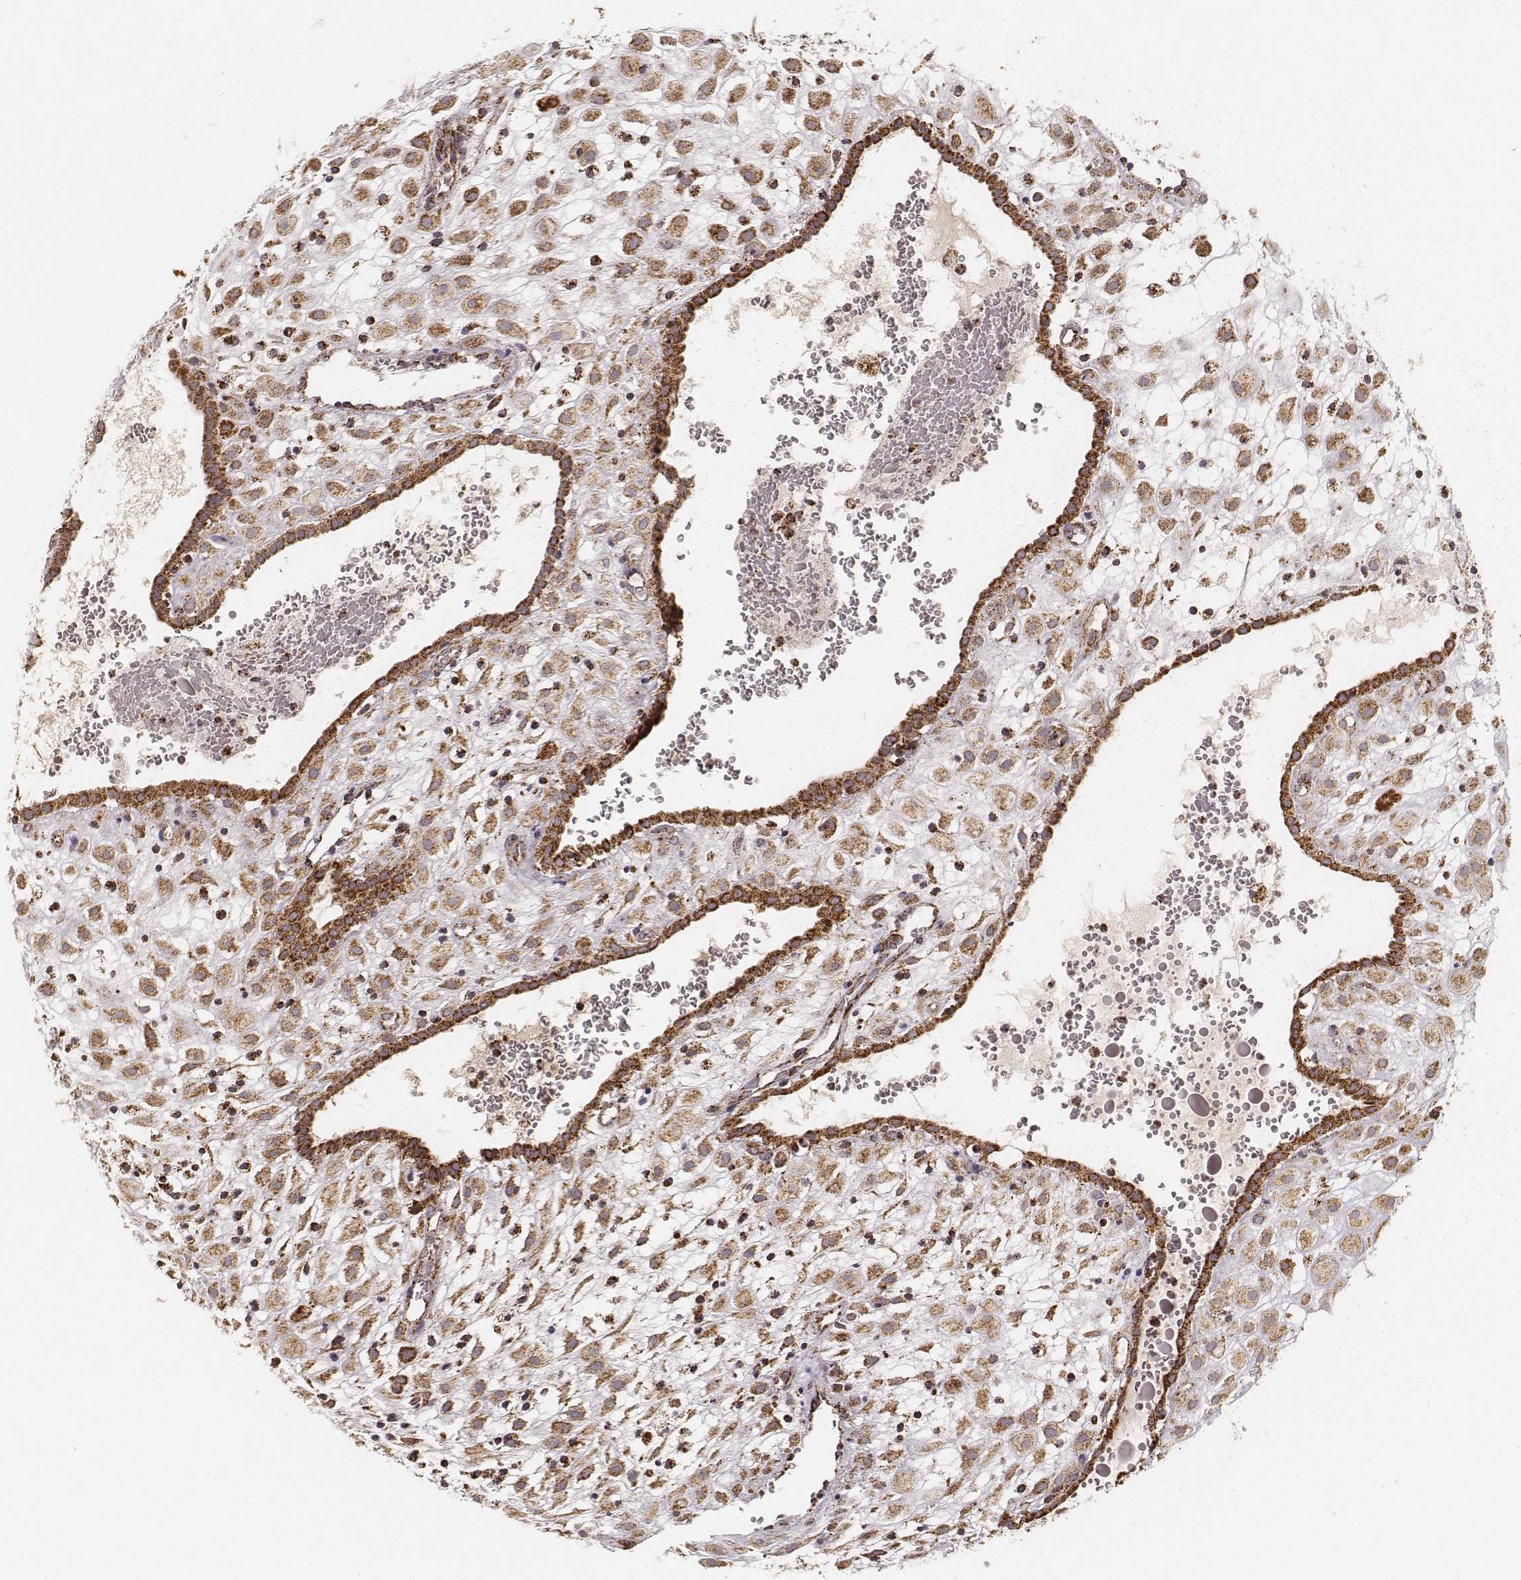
{"staining": {"intensity": "strong", "quantity": ">75%", "location": "cytoplasmic/membranous"}, "tissue": "placenta", "cell_type": "Decidual cells", "image_type": "normal", "snomed": [{"axis": "morphology", "description": "Normal tissue, NOS"}, {"axis": "topography", "description": "Placenta"}], "caption": "Immunohistochemistry of normal human placenta demonstrates high levels of strong cytoplasmic/membranous positivity in about >75% of decidual cells. Nuclei are stained in blue.", "gene": "CS", "patient": {"sex": "female", "age": 24}}